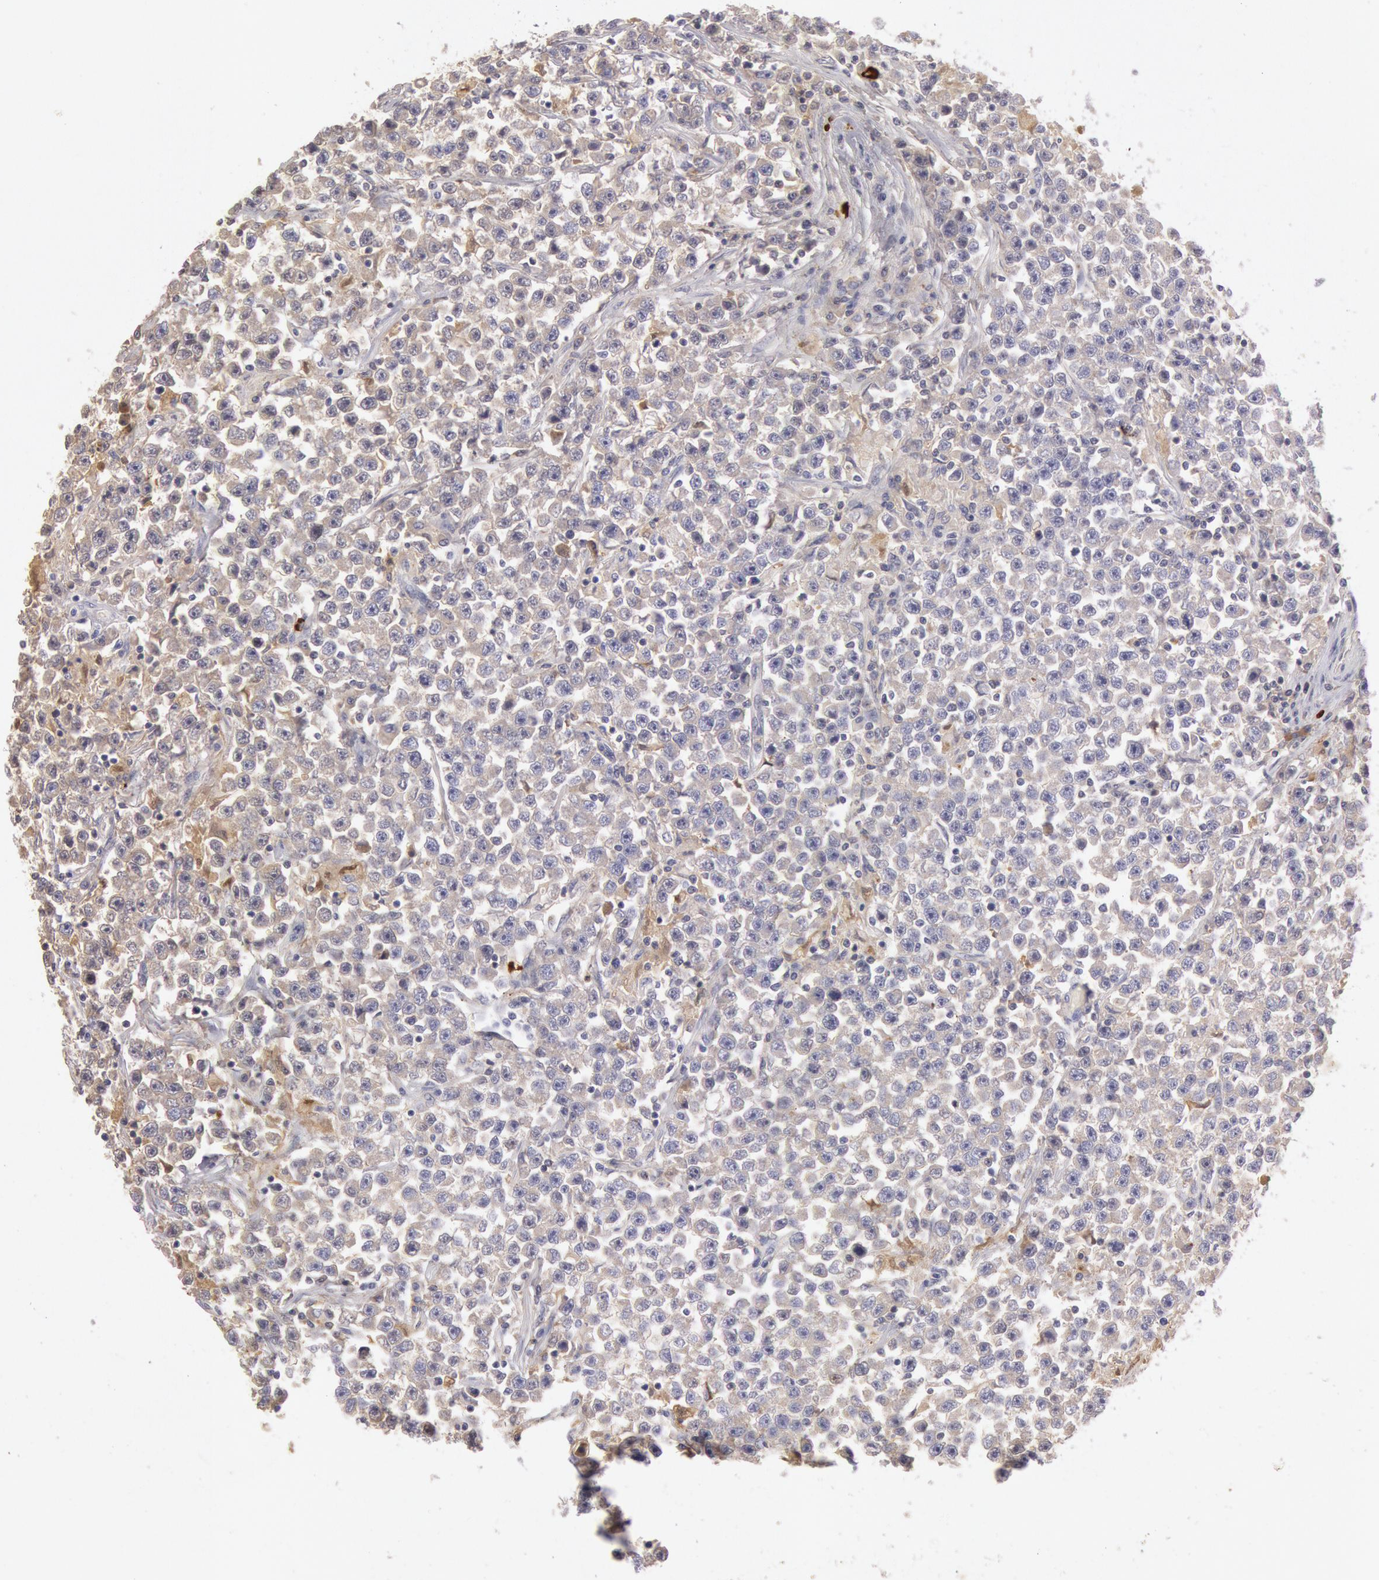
{"staining": {"intensity": "moderate", "quantity": "<25%", "location": "cytoplasmic/membranous"}, "tissue": "testis cancer", "cell_type": "Tumor cells", "image_type": "cancer", "snomed": [{"axis": "morphology", "description": "Seminoma, NOS"}, {"axis": "topography", "description": "Testis"}], "caption": "The histopathology image demonstrates a brown stain indicating the presence of a protein in the cytoplasmic/membranous of tumor cells in testis seminoma. (DAB (3,3'-diaminobenzidine) IHC with brightfield microscopy, high magnification).", "gene": "IGHA1", "patient": {"sex": "male", "age": 33}}